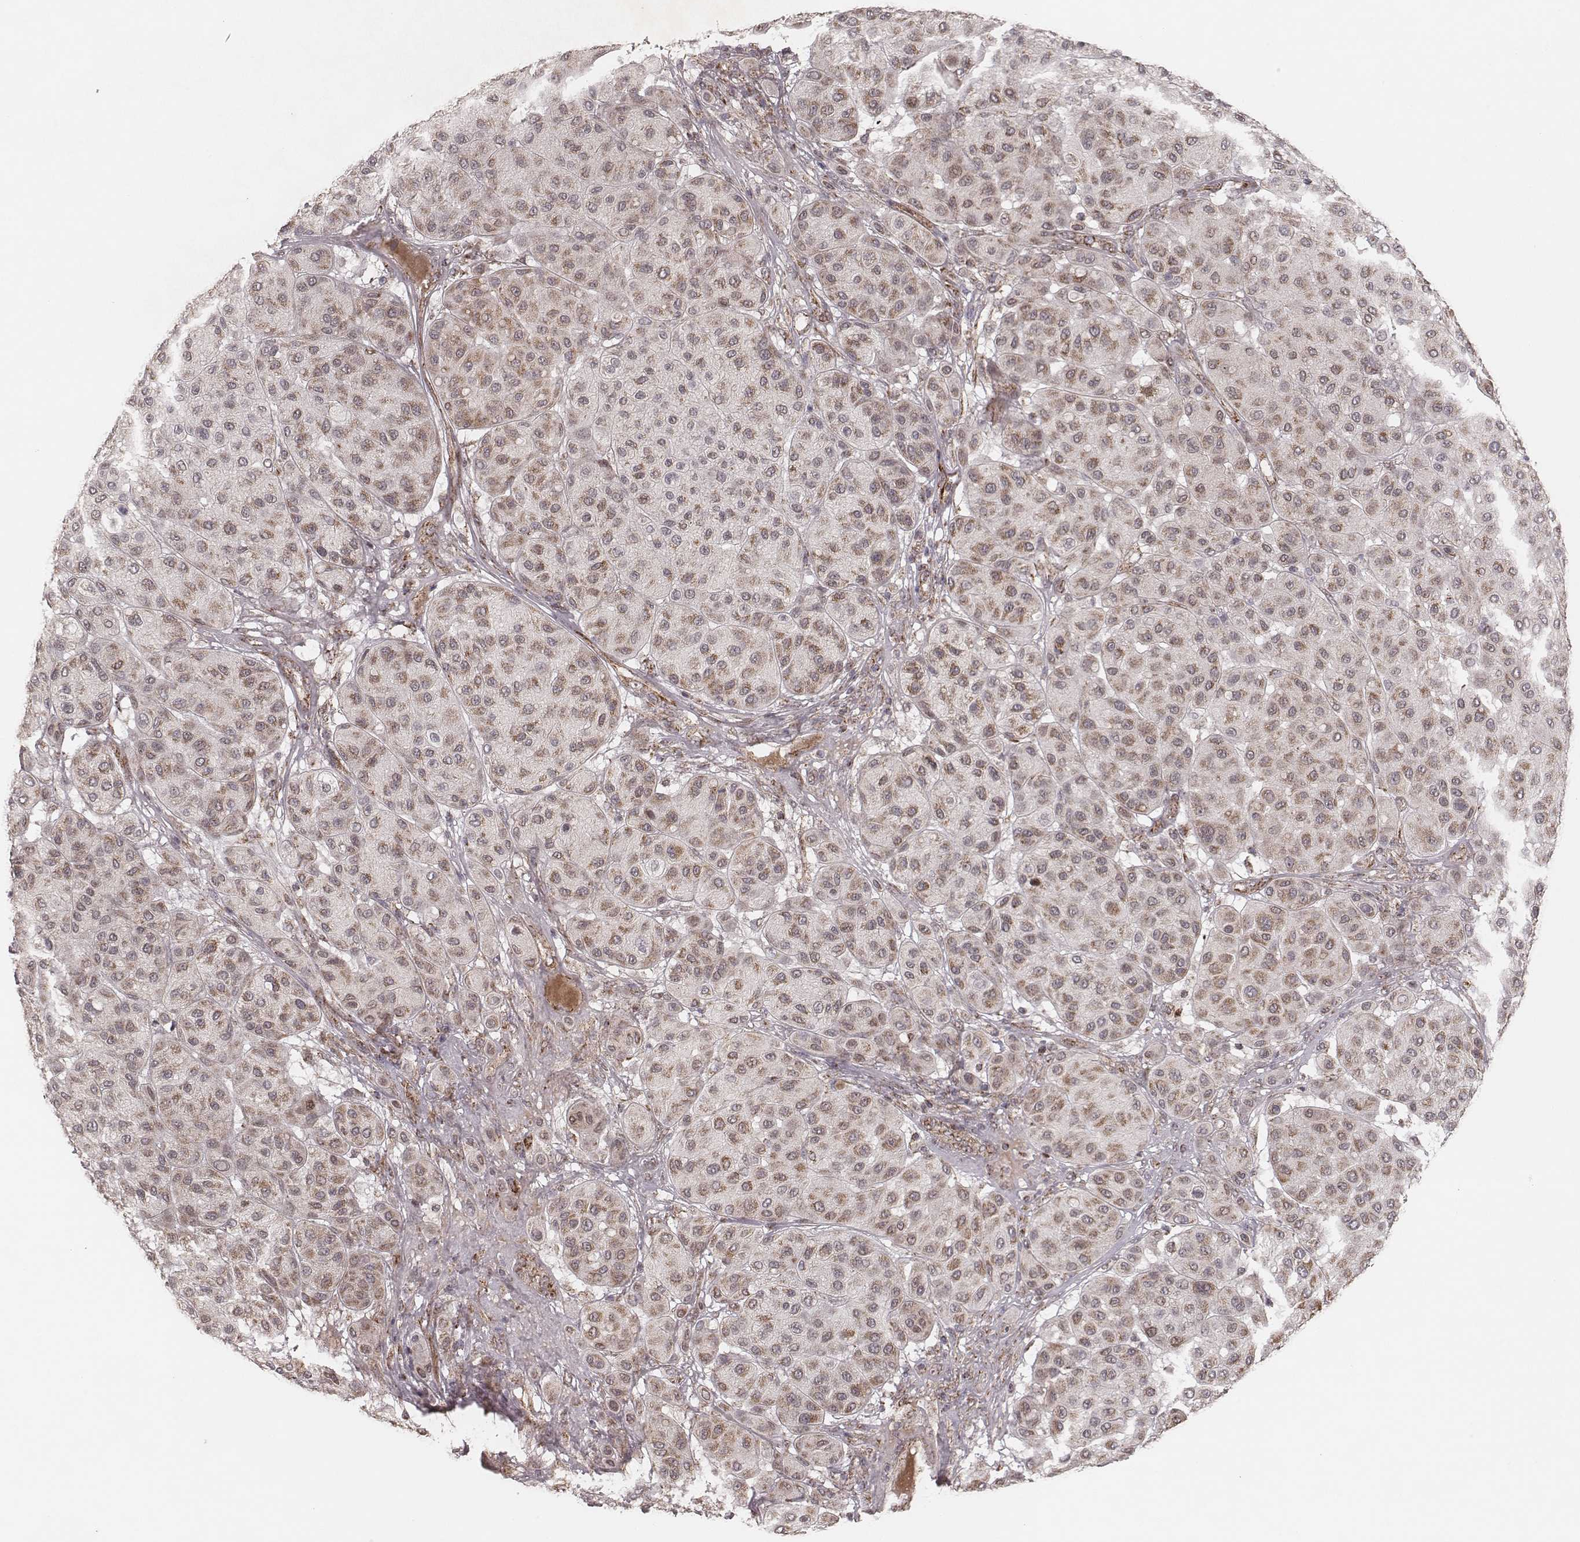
{"staining": {"intensity": "weak", "quantity": ">75%", "location": "cytoplasmic/membranous"}, "tissue": "melanoma", "cell_type": "Tumor cells", "image_type": "cancer", "snomed": [{"axis": "morphology", "description": "Malignant melanoma, Metastatic site"}, {"axis": "topography", "description": "Smooth muscle"}], "caption": "Malignant melanoma (metastatic site) stained with a brown dye displays weak cytoplasmic/membranous positive positivity in approximately >75% of tumor cells.", "gene": "NDUFA7", "patient": {"sex": "male", "age": 41}}